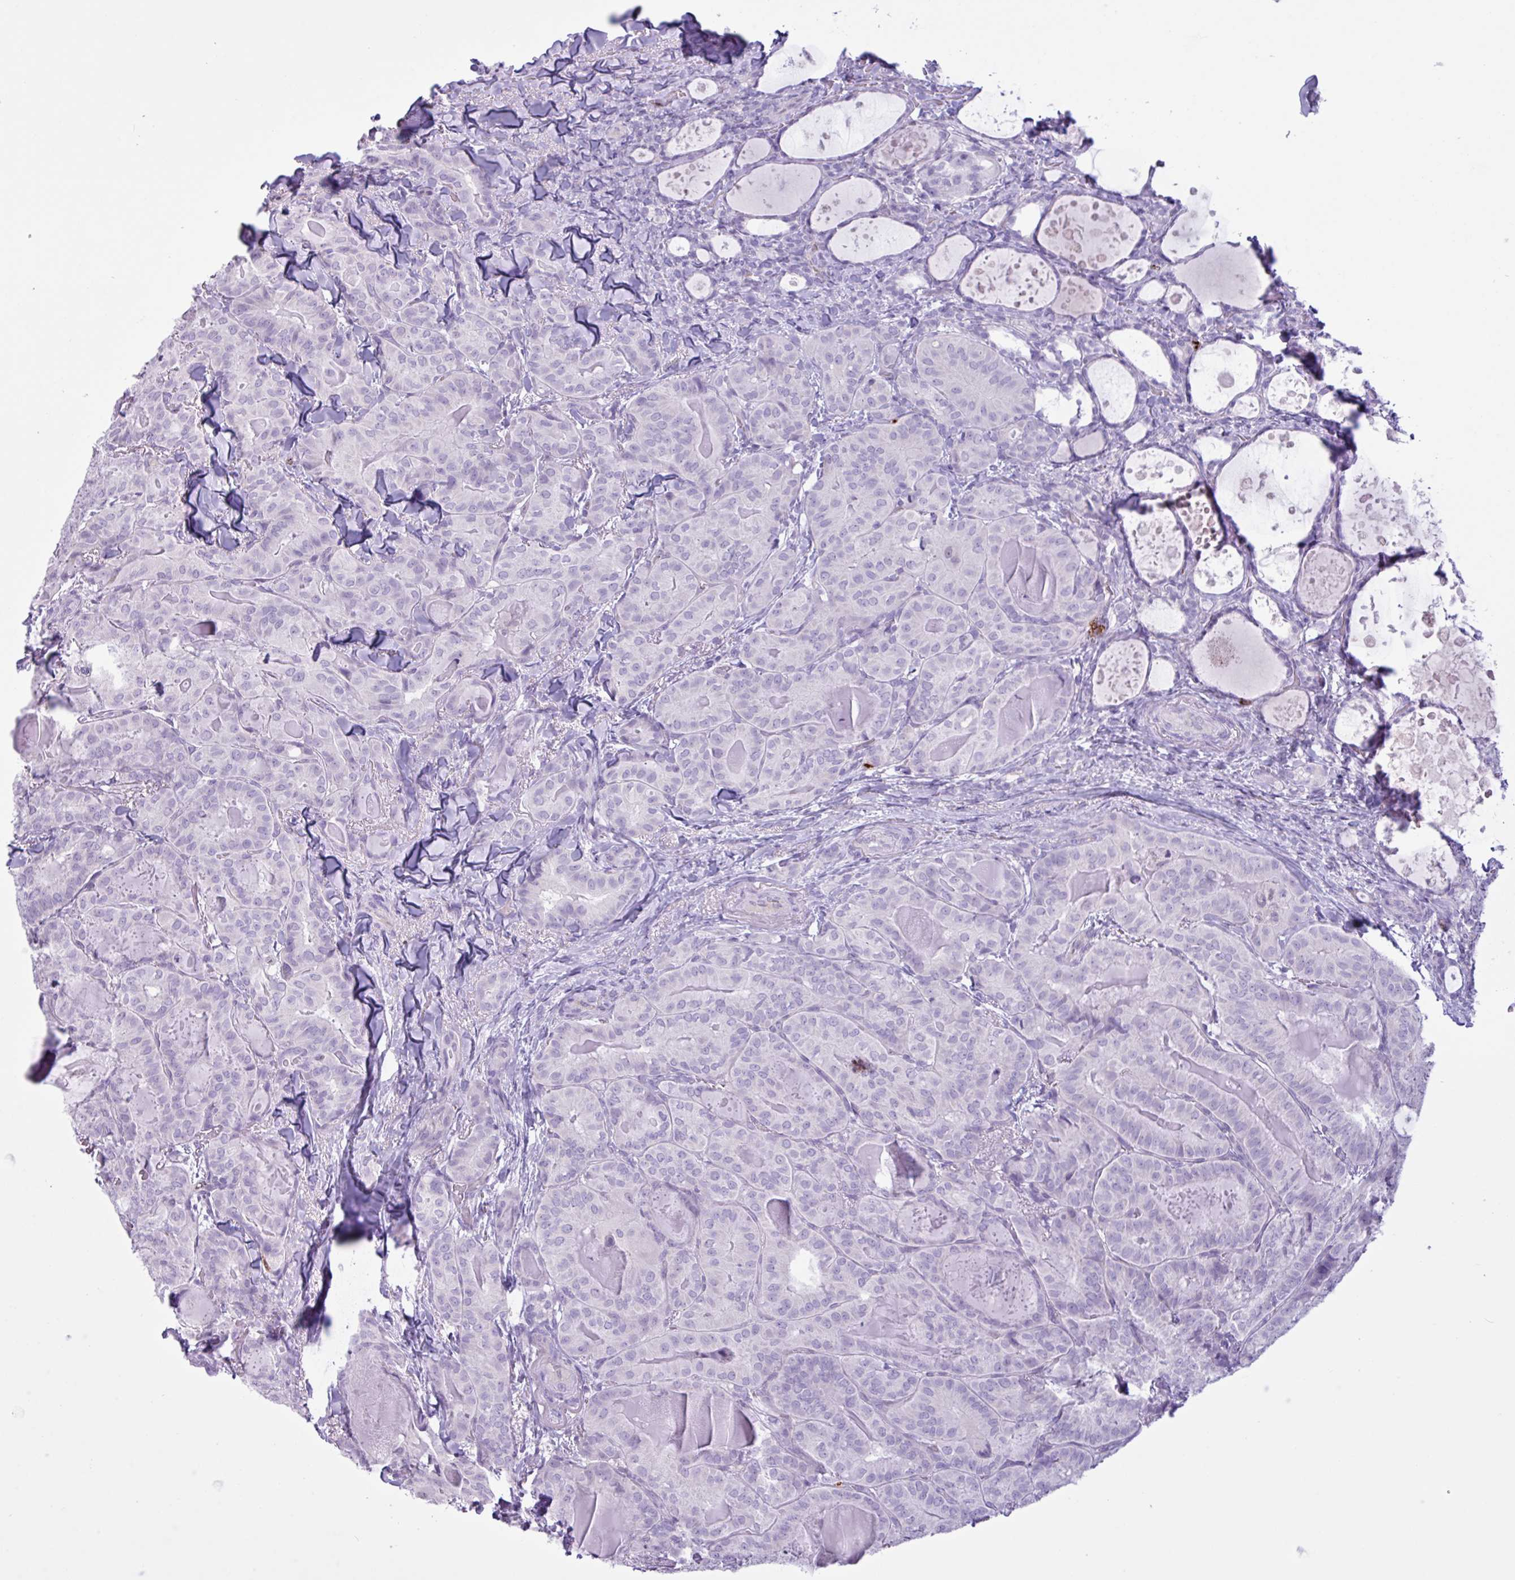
{"staining": {"intensity": "negative", "quantity": "none", "location": "none"}, "tissue": "thyroid cancer", "cell_type": "Tumor cells", "image_type": "cancer", "snomed": [{"axis": "morphology", "description": "Papillary adenocarcinoma, NOS"}, {"axis": "topography", "description": "Thyroid gland"}], "caption": "Tumor cells are negative for brown protein staining in thyroid cancer (papillary adenocarcinoma). (Immunohistochemistry (ihc), brightfield microscopy, high magnification).", "gene": "TMEM178A", "patient": {"sex": "female", "age": 68}}